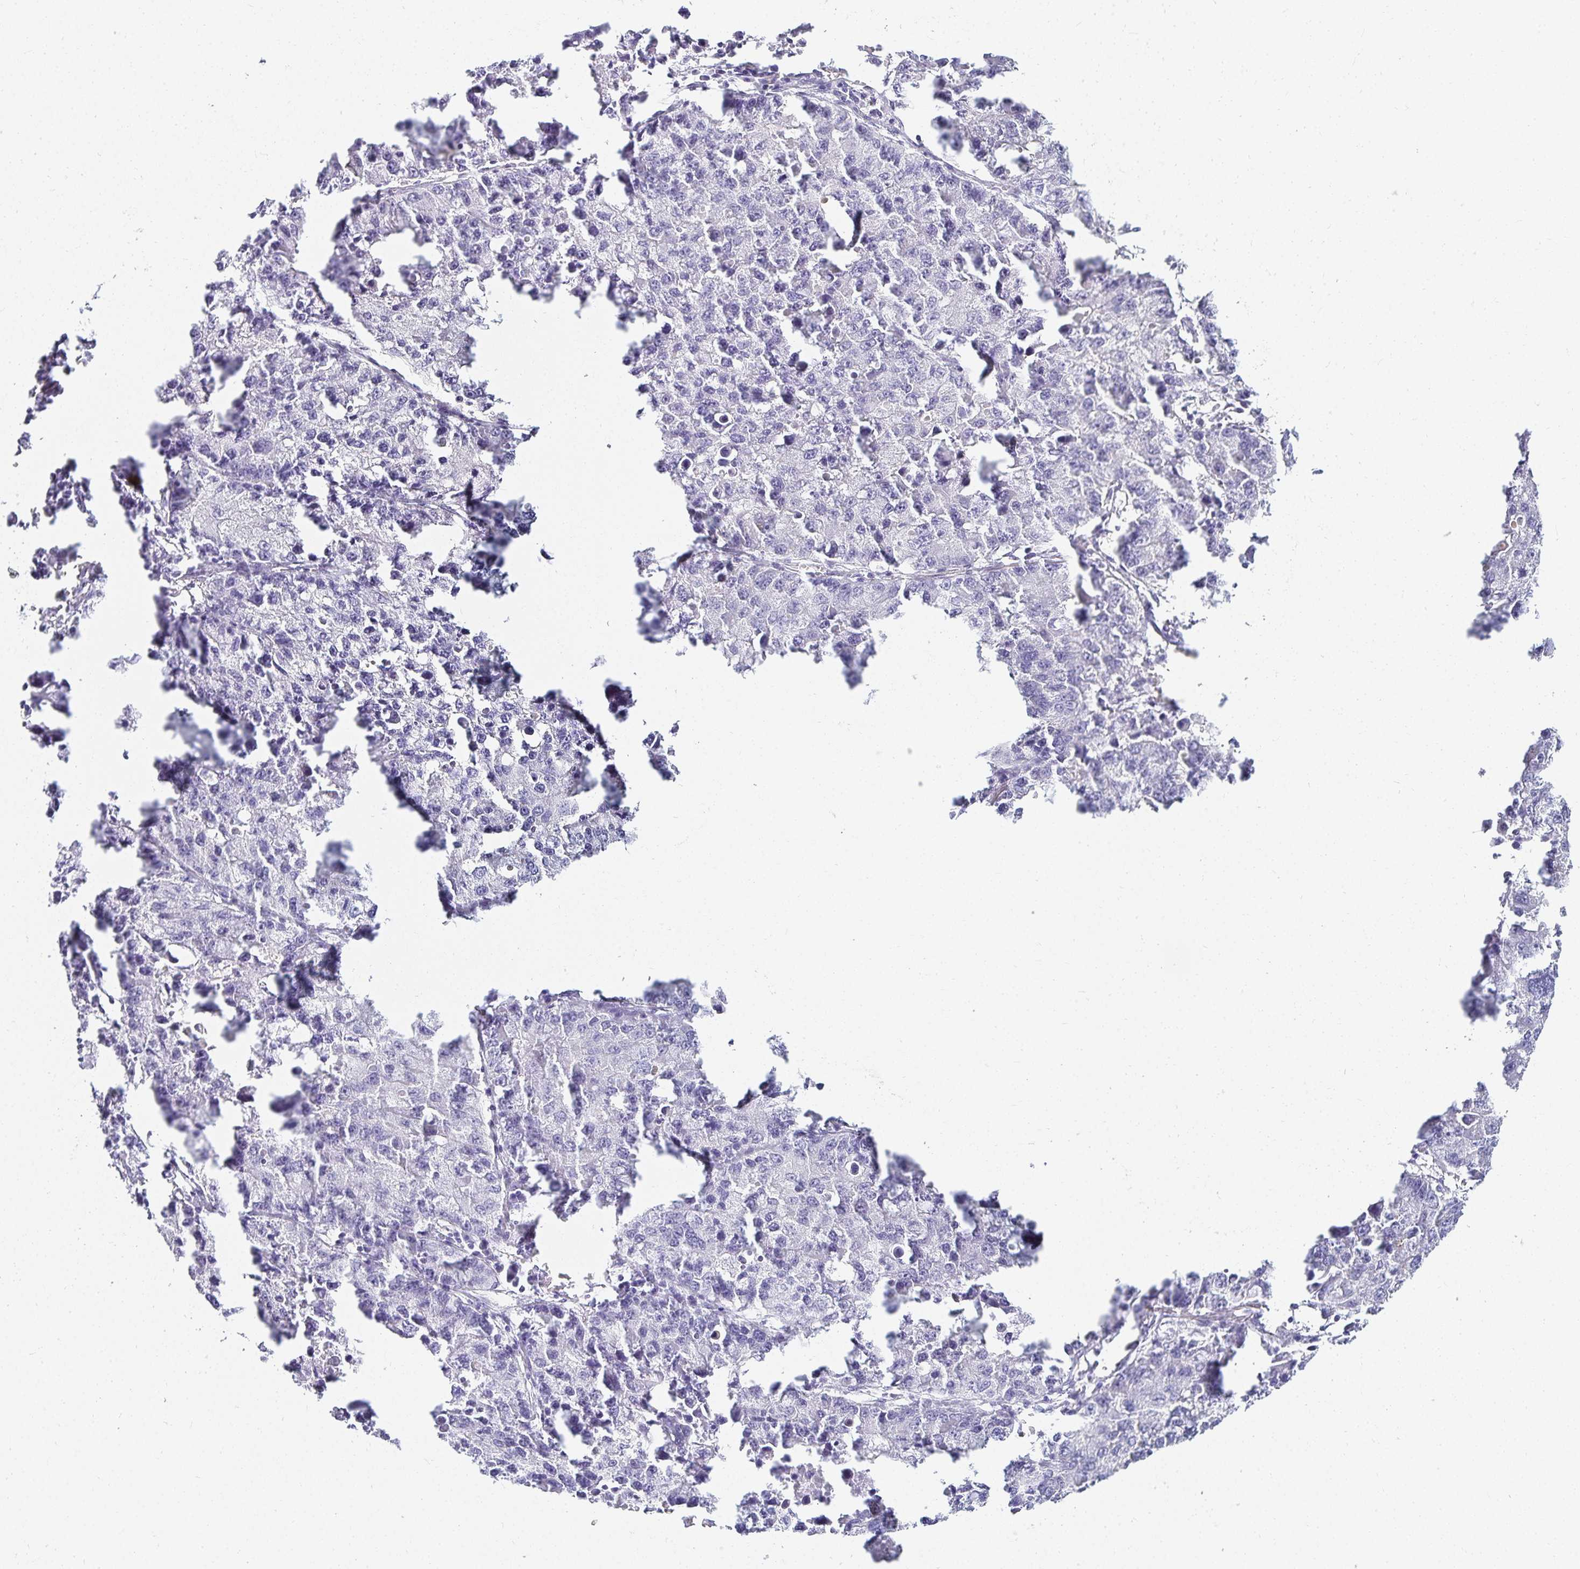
{"staining": {"intensity": "negative", "quantity": "none", "location": "none"}, "tissue": "lung cancer", "cell_type": "Tumor cells", "image_type": "cancer", "snomed": [{"axis": "morphology", "description": "Adenocarcinoma, NOS"}, {"axis": "topography", "description": "Lung"}], "caption": "Protein analysis of lung cancer (adenocarcinoma) exhibits no significant expression in tumor cells.", "gene": "GP2", "patient": {"sex": "female", "age": 51}}